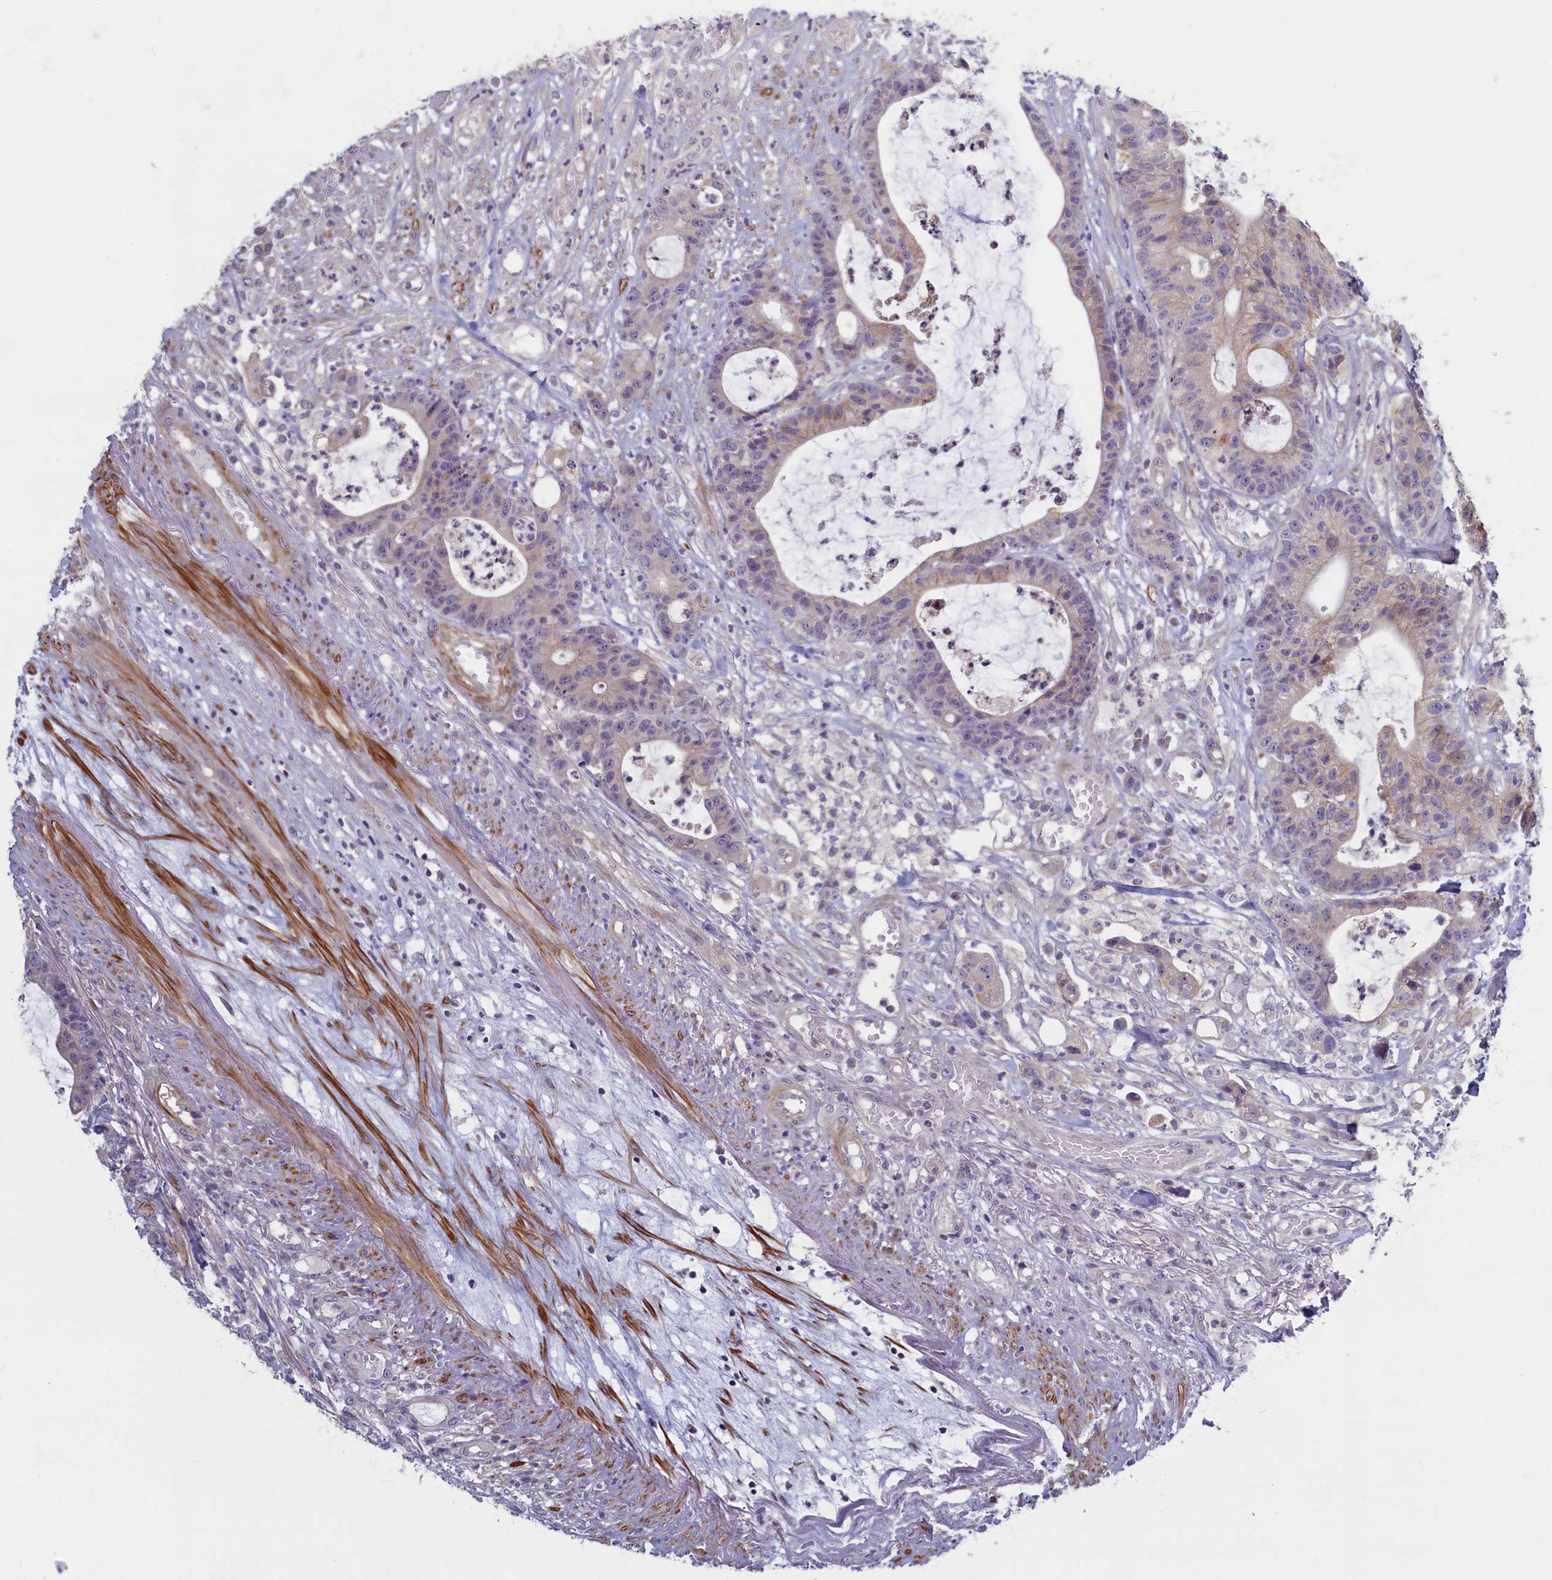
{"staining": {"intensity": "weak", "quantity": "<25%", "location": "cytoplasmic/membranous"}, "tissue": "colorectal cancer", "cell_type": "Tumor cells", "image_type": "cancer", "snomed": [{"axis": "morphology", "description": "Adenocarcinoma, NOS"}, {"axis": "topography", "description": "Colon"}], "caption": "The immunohistochemistry micrograph has no significant positivity in tumor cells of colorectal cancer tissue.", "gene": "TRPM4", "patient": {"sex": "female", "age": 84}}